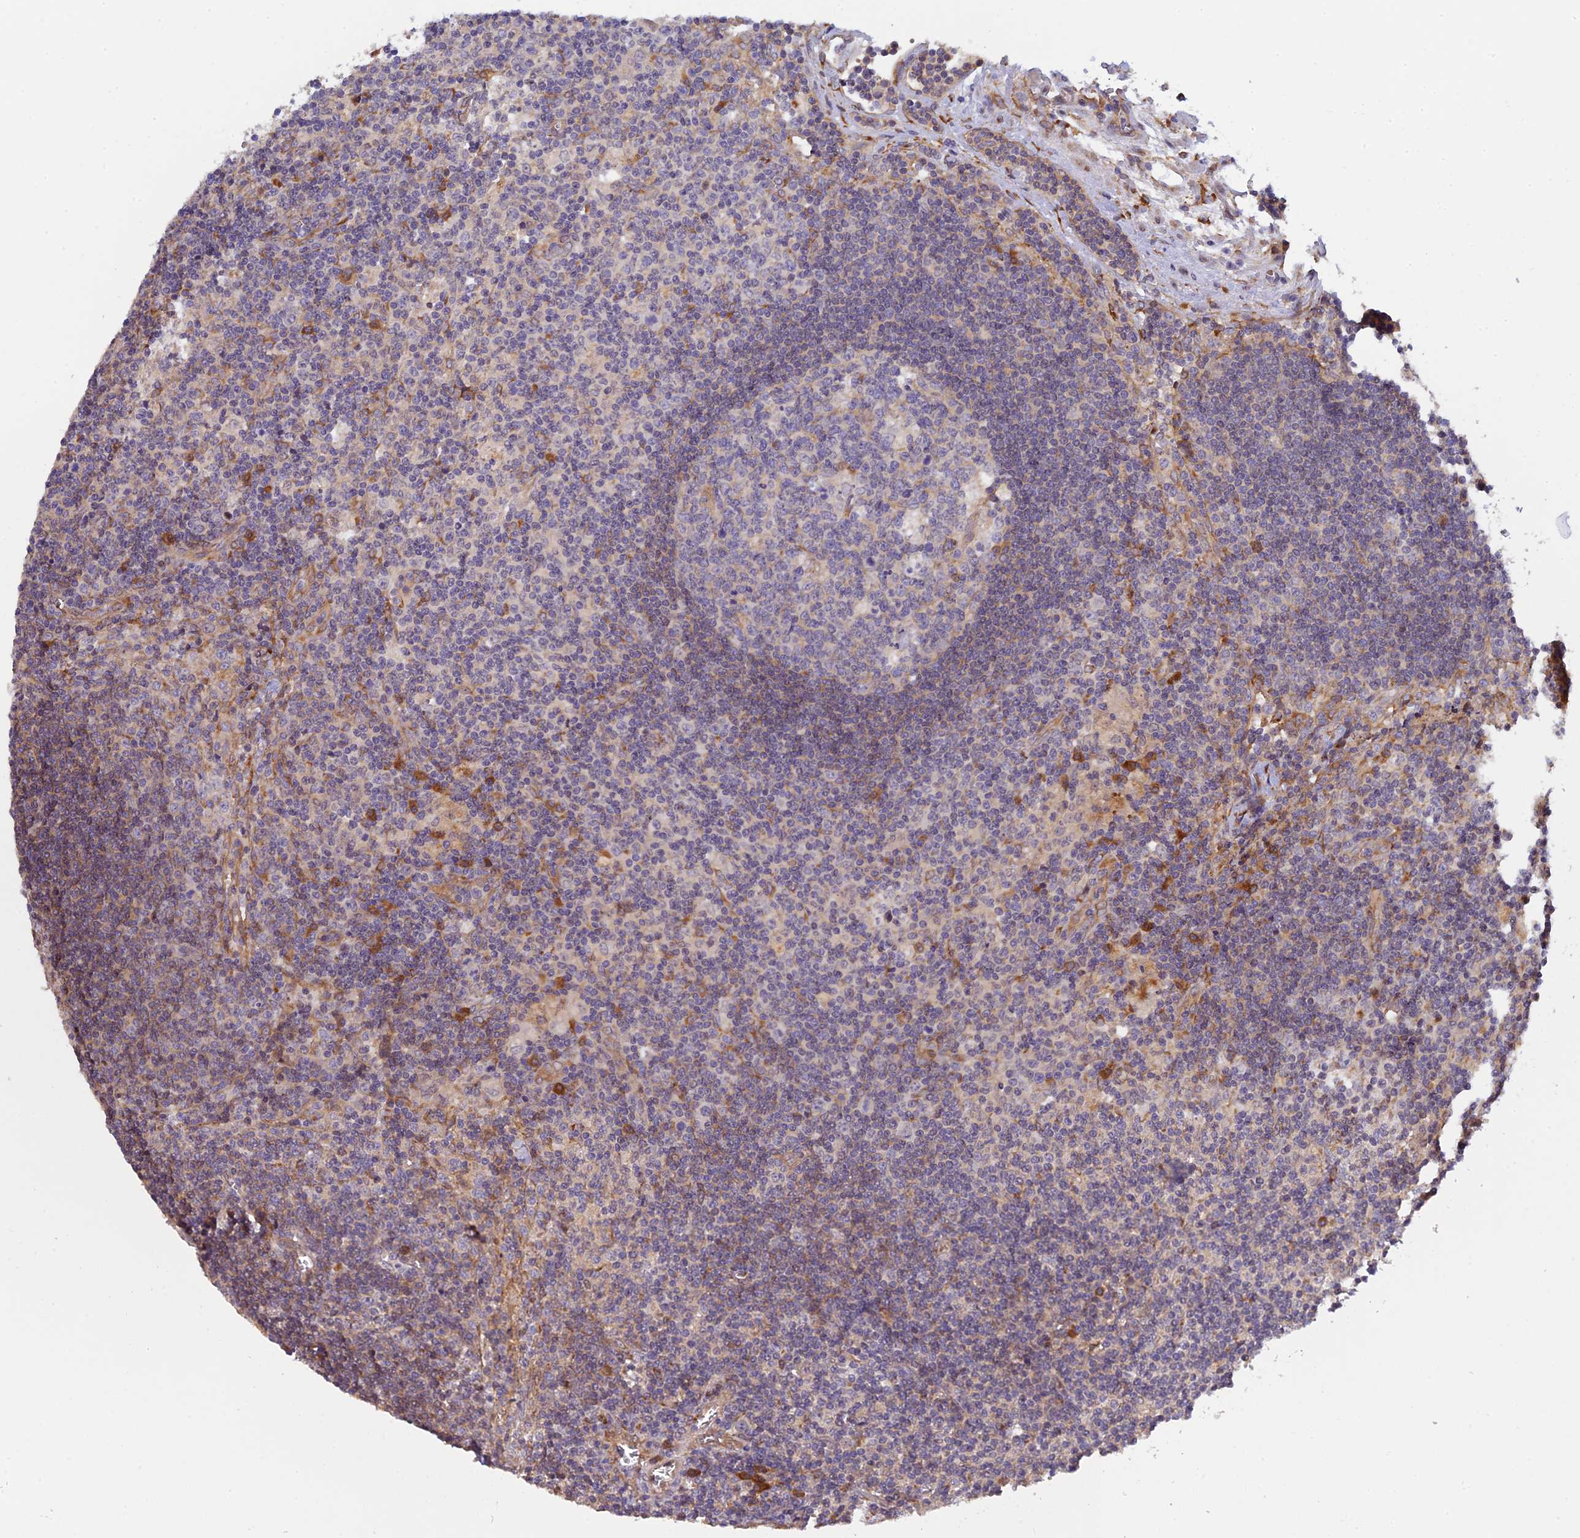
{"staining": {"intensity": "moderate", "quantity": "<25%", "location": "cytoplasmic/membranous"}, "tissue": "lymph node", "cell_type": "Germinal center cells", "image_type": "normal", "snomed": [{"axis": "morphology", "description": "Normal tissue, NOS"}, {"axis": "topography", "description": "Lymph node"}], "caption": "Human lymph node stained for a protein (brown) displays moderate cytoplasmic/membranous positive positivity in about <25% of germinal center cells.", "gene": "P3H3", "patient": {"sex": "male", "age": 58}}